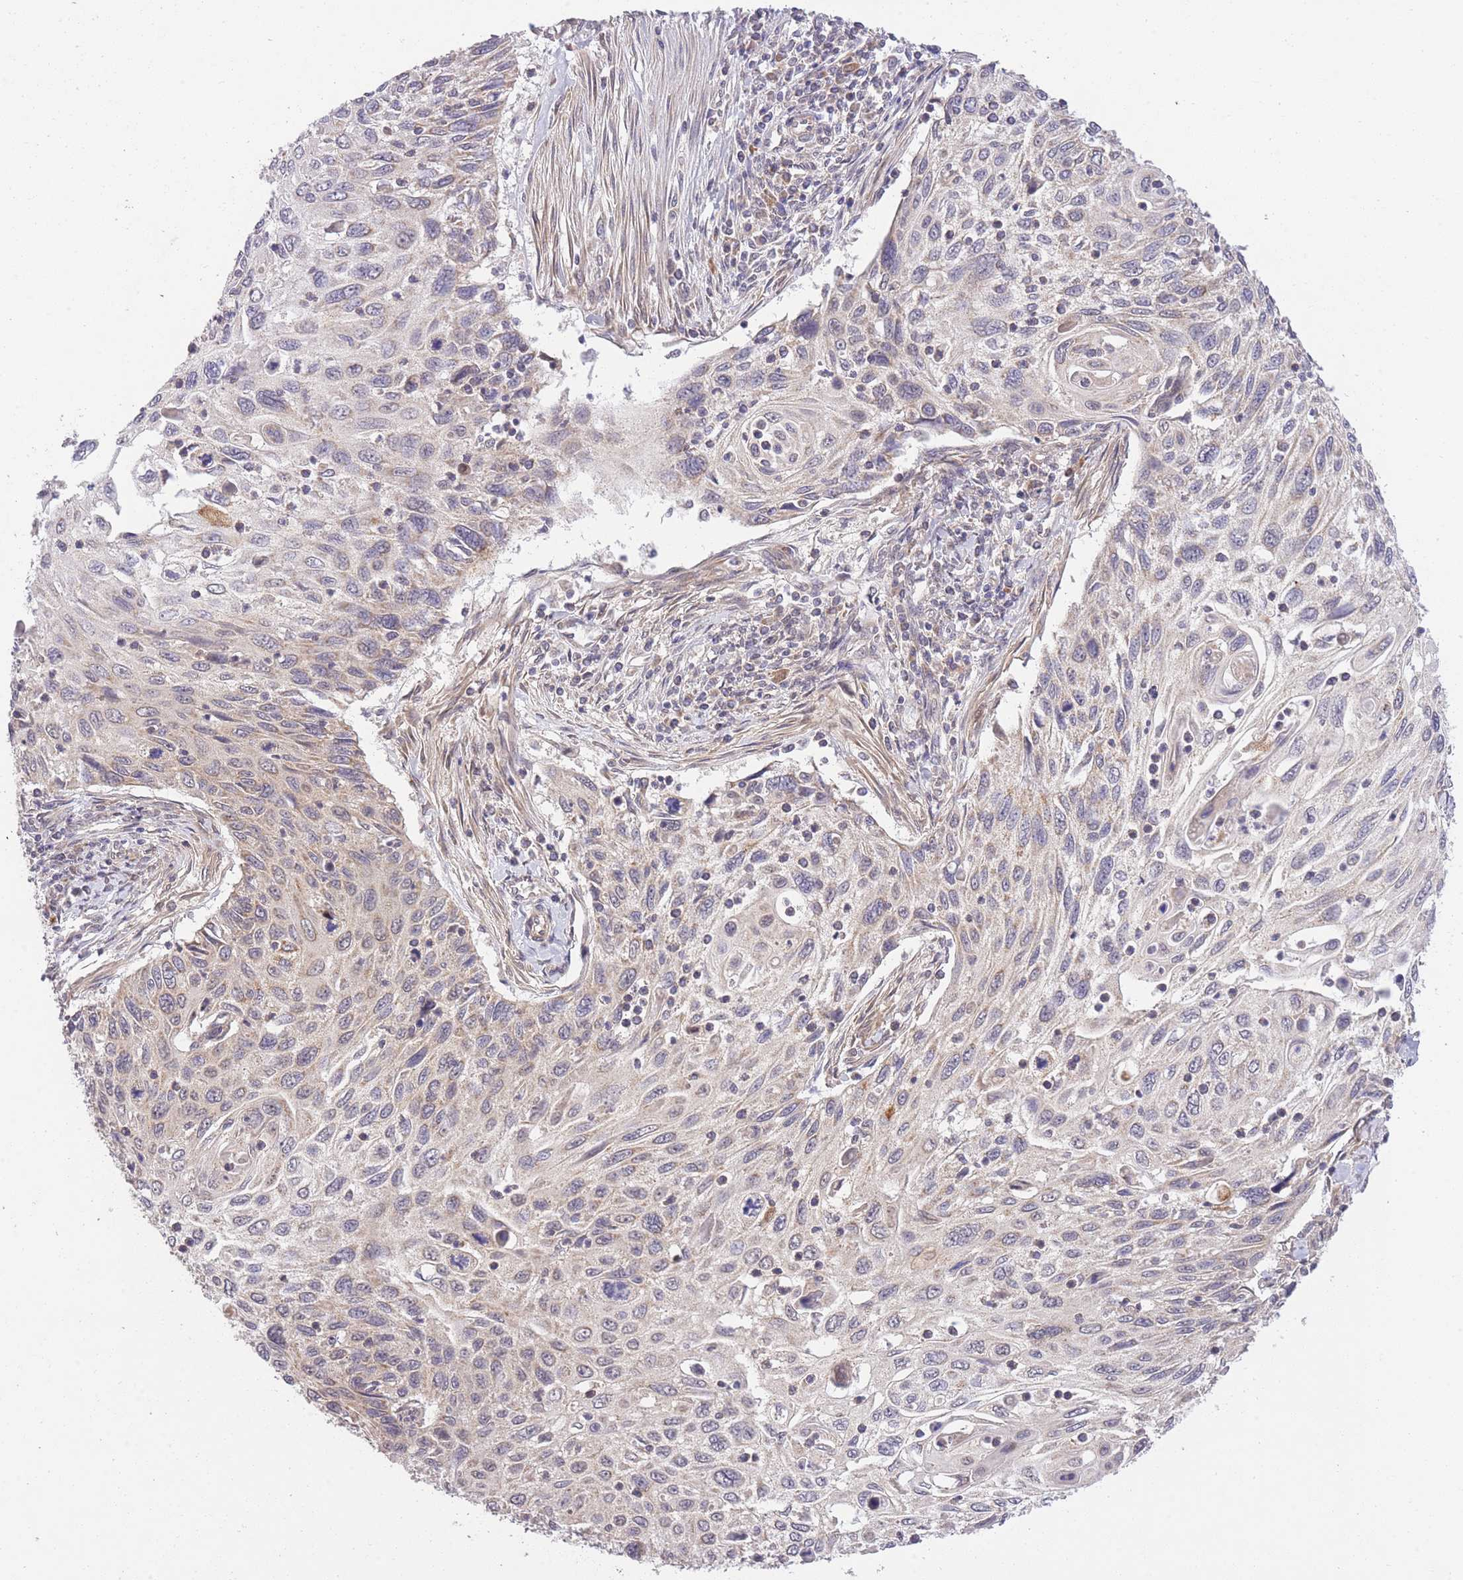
{"staining": {"intensity": "negative", "quantity": "none", "location": "none"}, "tissue": "cervical cancer", "cell_type": "Tumor cells", "image_type": "cancer", "snomed": [{"axis": "morphology", "description": "Squamous cell carcinoma, NOS"}, {"axis": "topography", "description": "Cervix"}], "caption": "This histopathology image is of squamous cell carcinoma (cervical) stained with immunohistochemistry (IHC) to label a protein in brown with the nuclei are counter-stained blue. There is no expression in tumor cells. Brightfield microscopy of immunohistochemistry stained with DAB (brown) and hematoxylin (blue), captured at high magnification.", "gene": "ELOA2", "patient": {"sex": "female", "age": 70}}